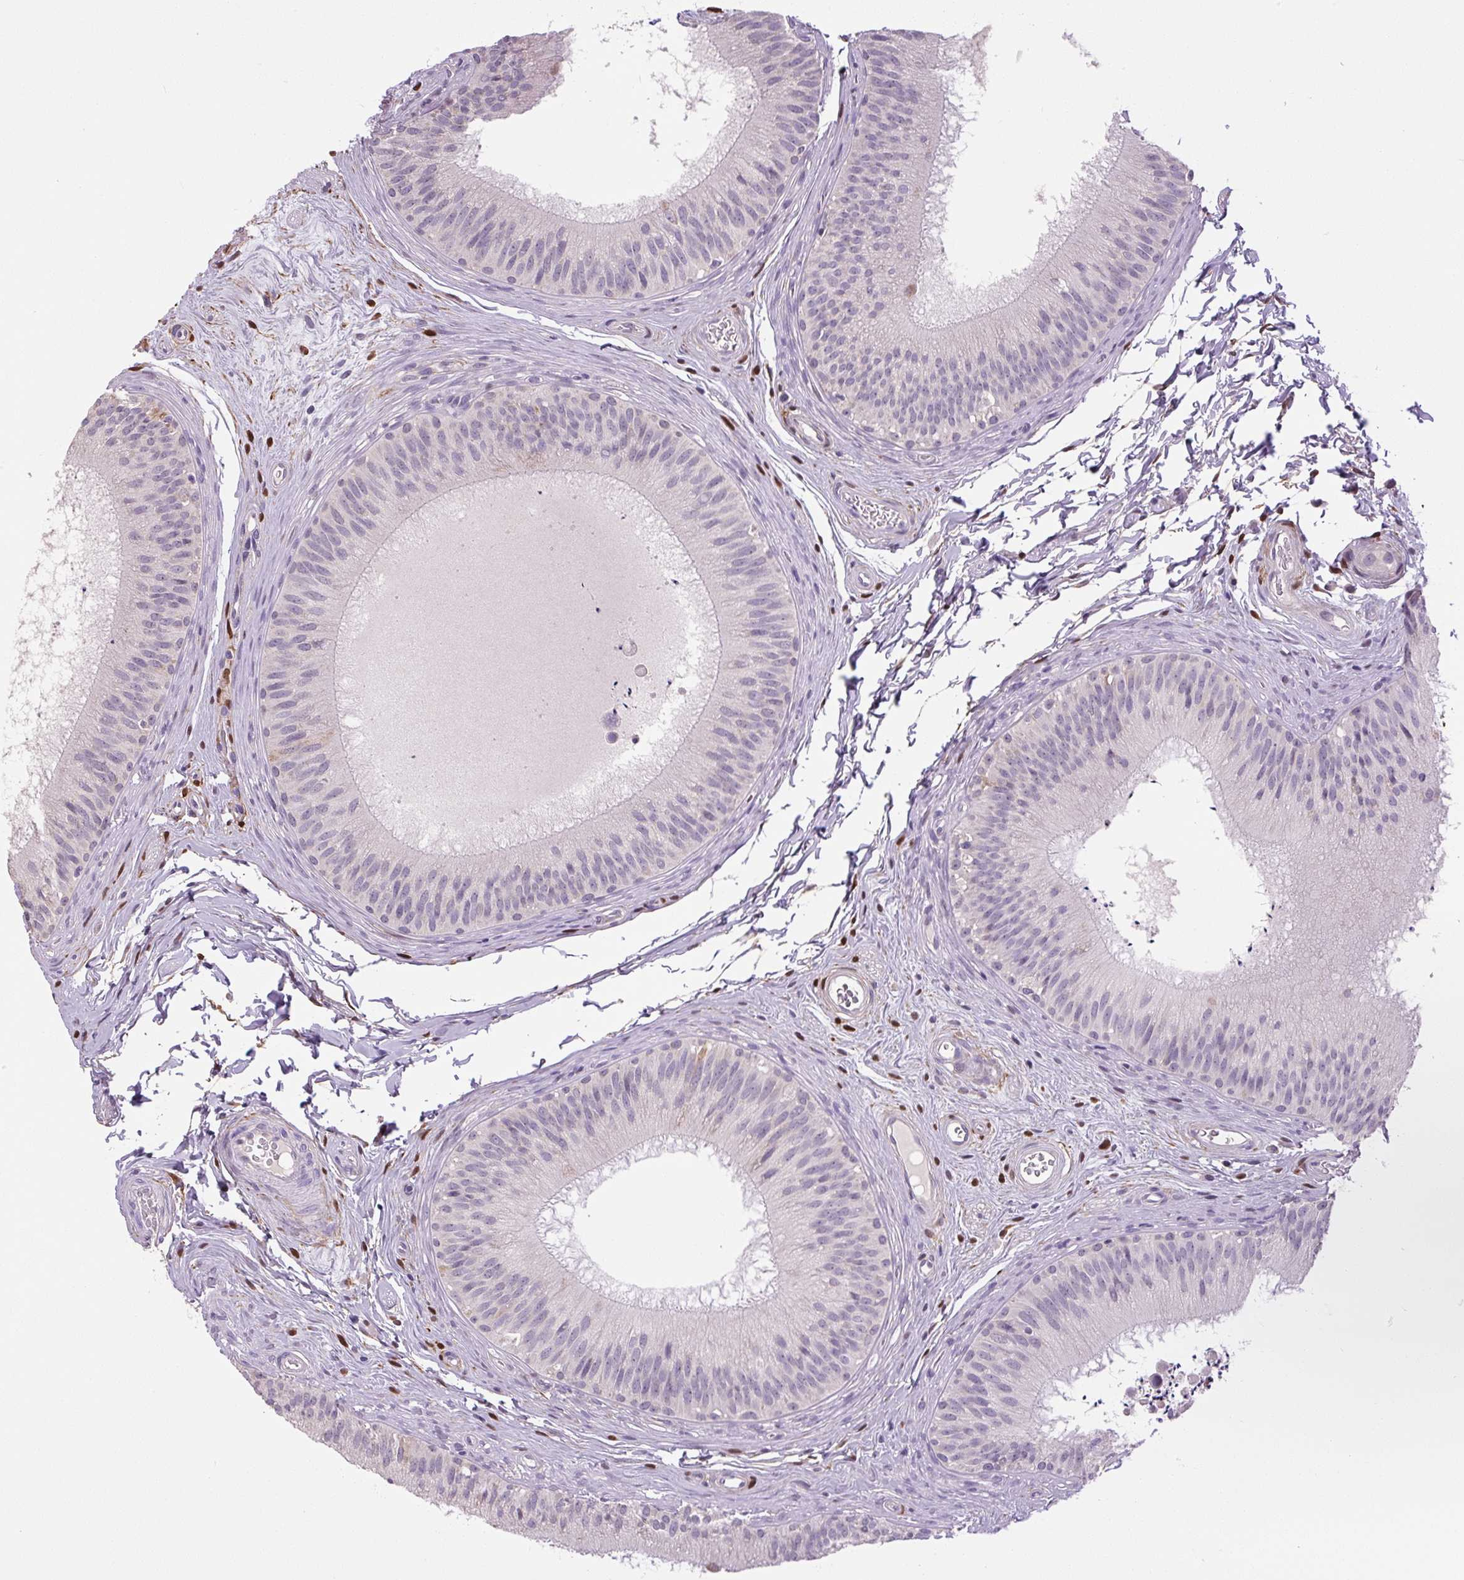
{"staining": {"intensity": "moderate", "quantity": "<25%", "location": "cytoplasmic/membranous,nuclear"}, "tissue": "epididymis", "cell_type": "Glandular cells", "image_type": "normal", "snomed": [{"axis": "morphology", "description": "Normal tissue, NOS"}, {"axis": "topography", "description": "Epididymis"}], "caption": "High-magnification brightfield microscopy of unremarkable epididymis stained with DAB (brown) and counterstained with hematoxylin (blue). glandular cells exhibit moderate cytoplasmic/membranous,nuclear expression is seen in about<25% of cells.", "gene": "SGF29", "patient": {"sex": "male", "age": 24}}